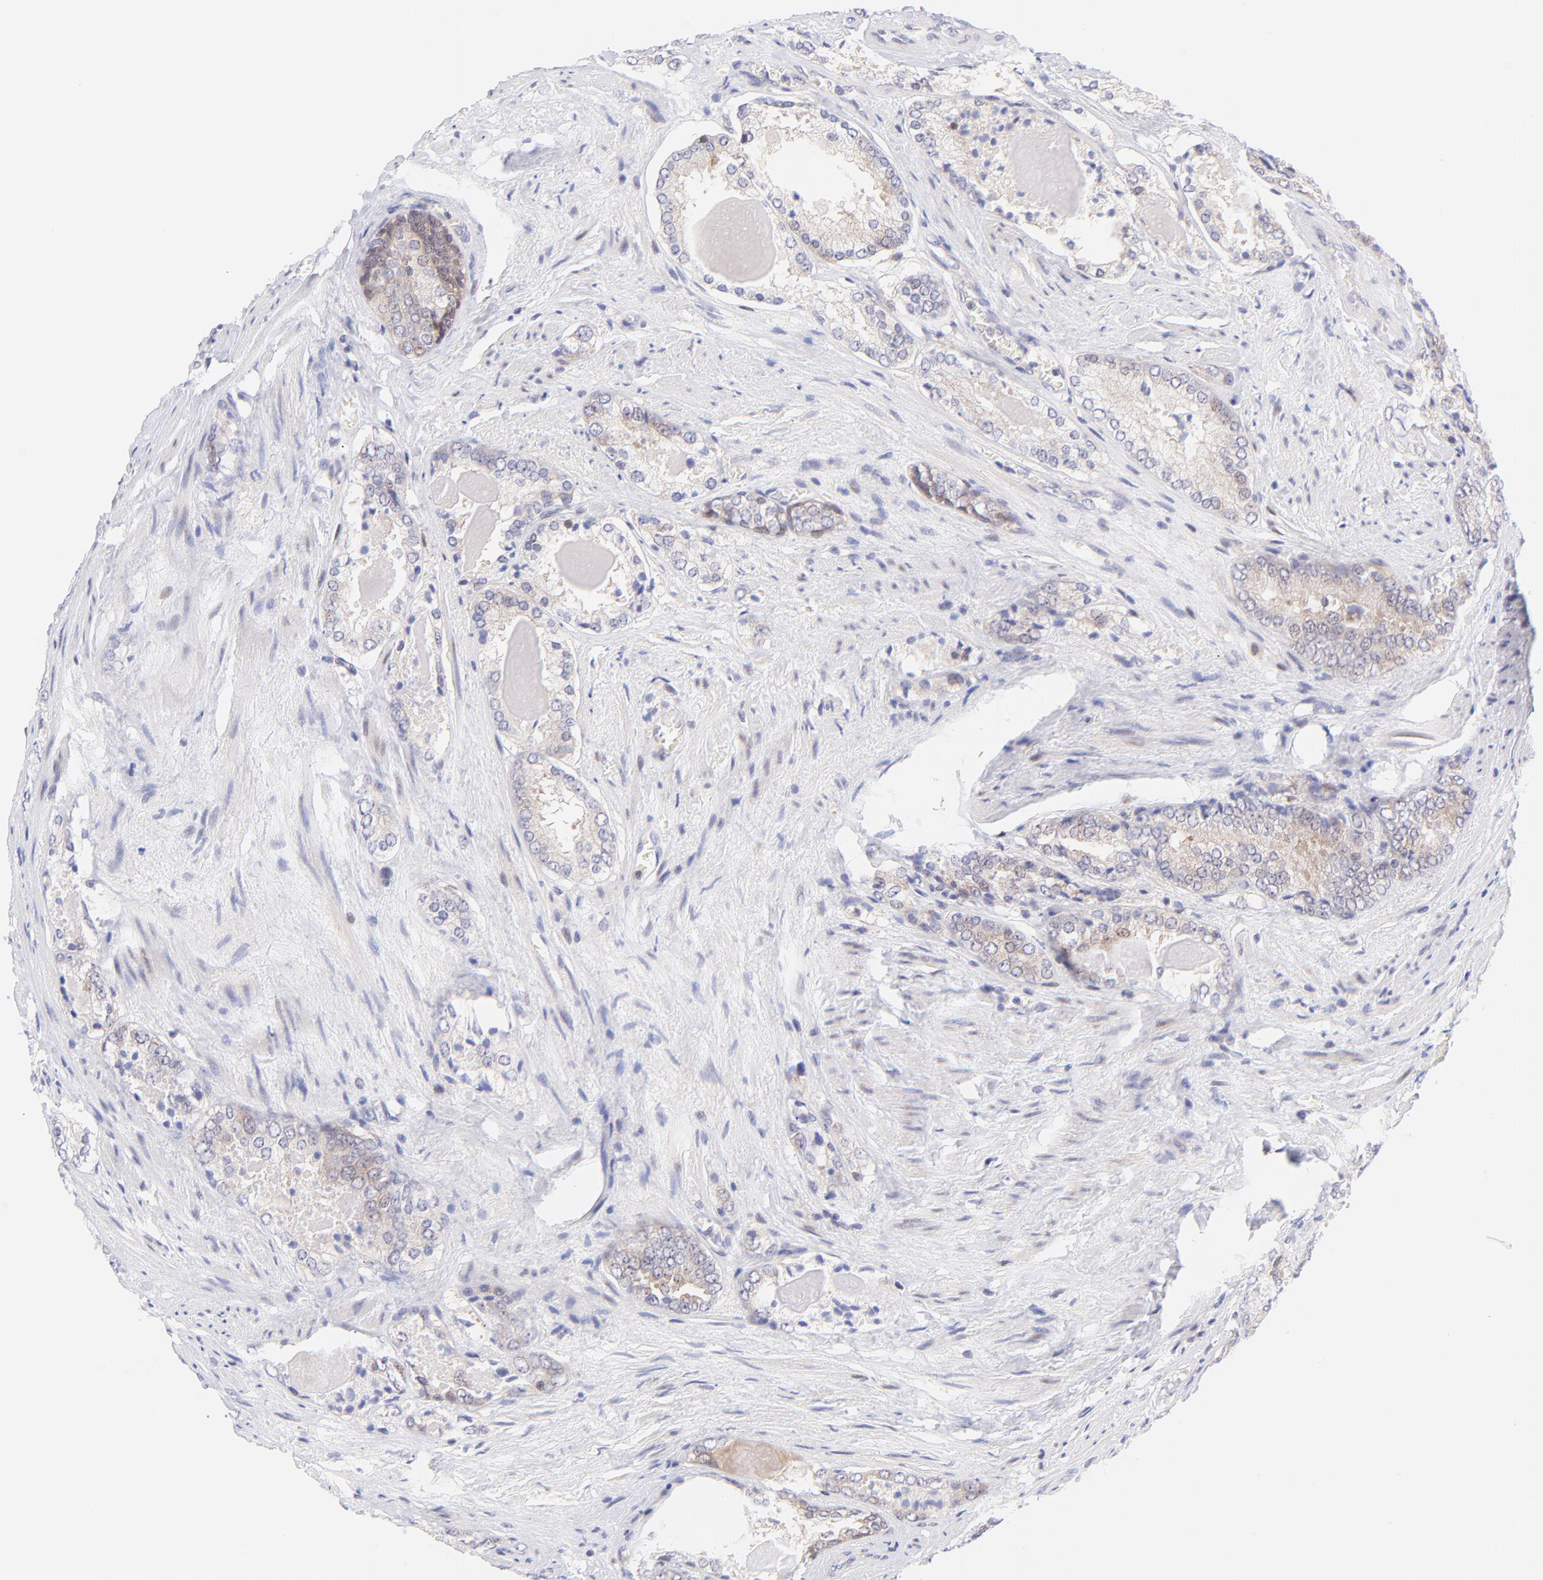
{"staining": {"intensity": "weak", "quantity": ">75%", "location": "cytoplasmic/membranous"}, "tissue": "prostate cancer", "cell_type": "Tumor cells", "image_type": "cancer", "snomed": [{"axis": "morphology", "description": "Adenocarcinoma, Medium grade"}, {"axis": "topography", "description": "Prostate"}], "caption": "IHC histopathology image of medium-grade adenocarcinoma (prostate) stained for a protein (brown), which displays low levels of weak cytoplasmic/membranous staining in about >75% of tumor cells.", "gene": "PBDC1", "patient": {"sex": "male", "age": 60}}